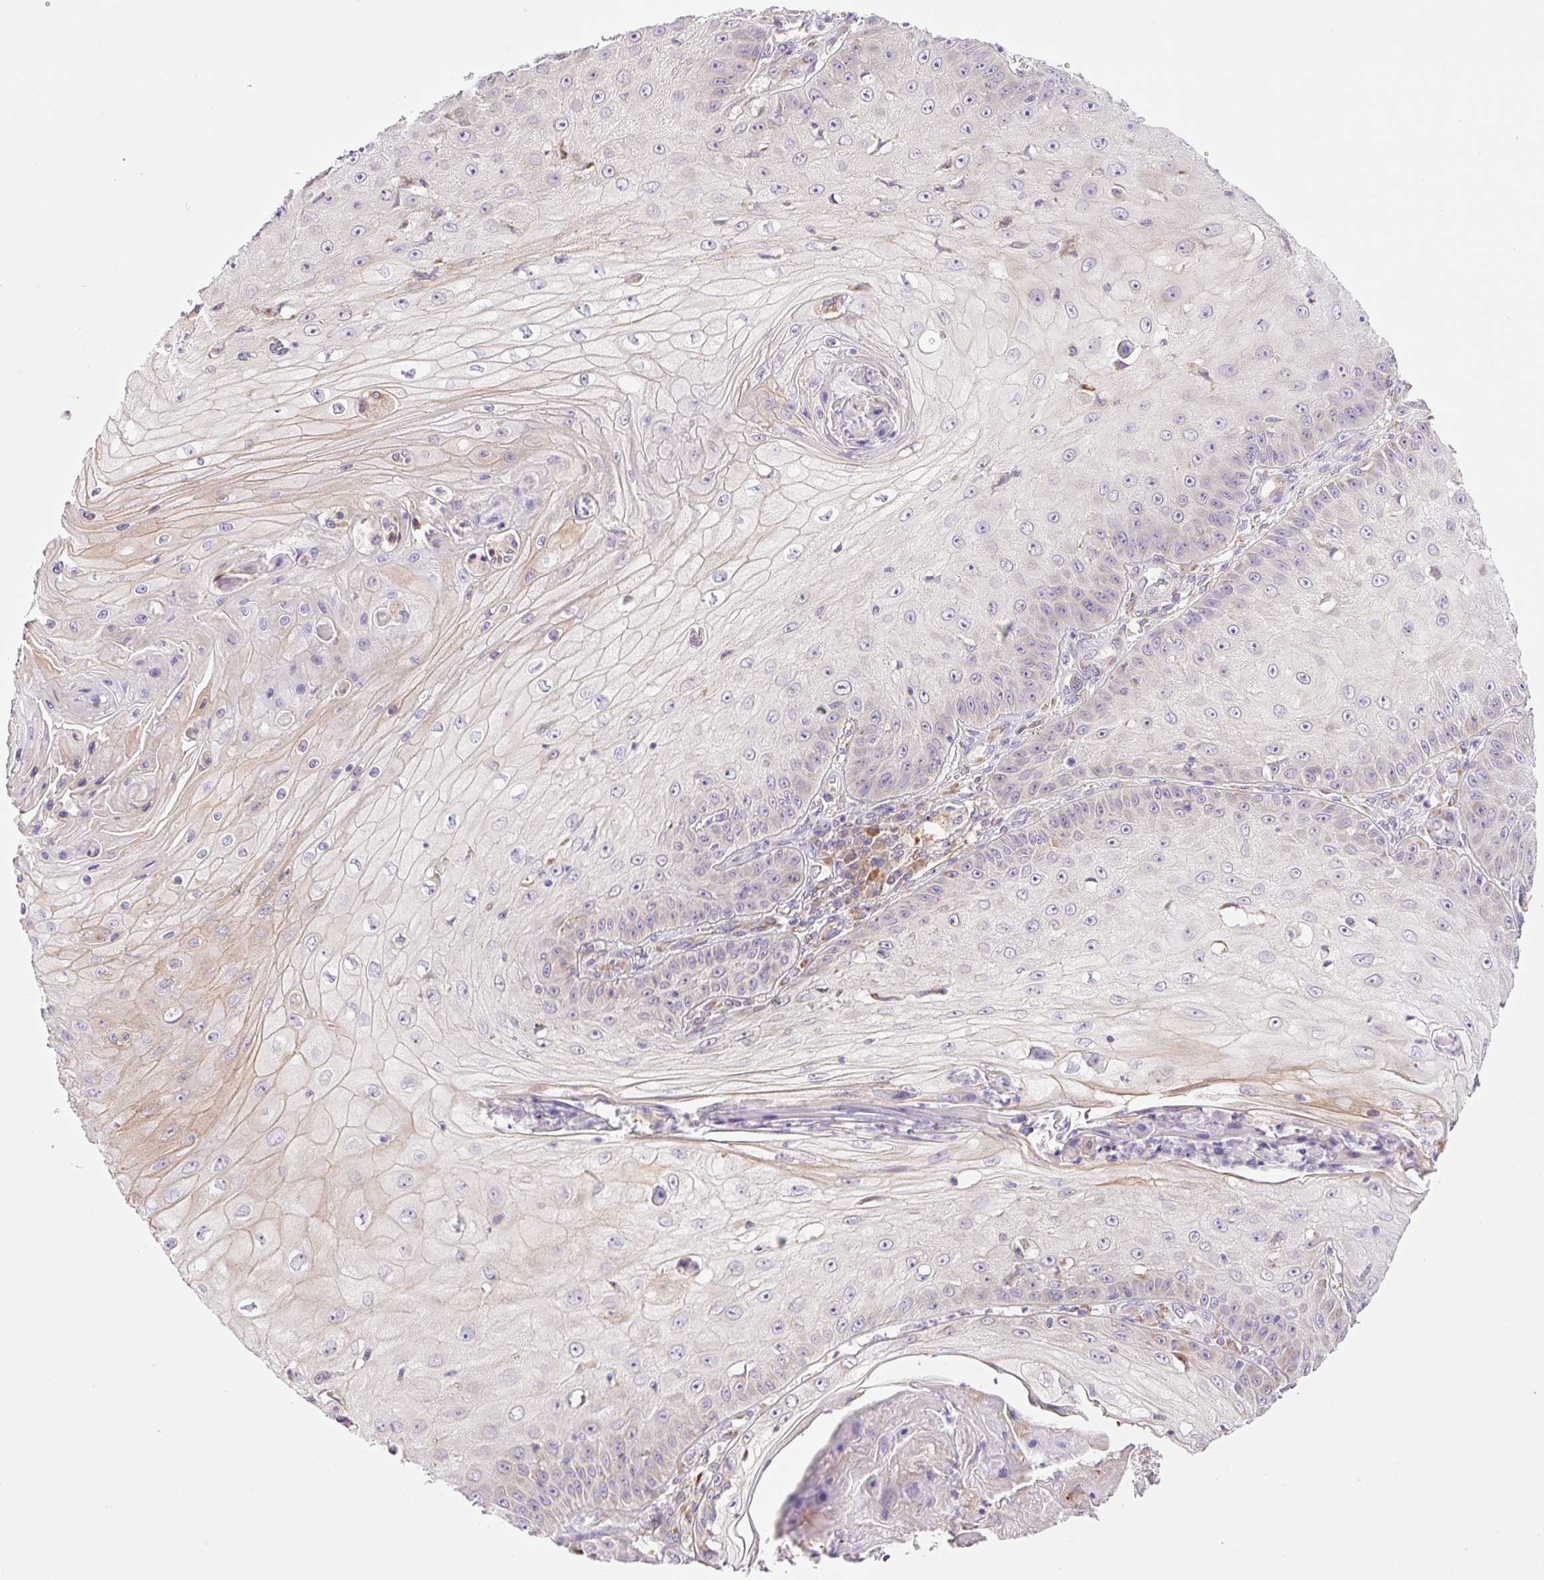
{"staining": {"intensity": "weak", "quantity": "<25%", "location": "cytoplasmic/membranous"}, "tissue": "skin cancer", "cell_type": "Tumor cells", "image_type": "cancer", "snomed": [{"axis": "morphology", "description": "Squamous cell carcinoma, NOS"}, {"axis": "topography", "description": "Skin"}], "caption": "This is an immunohistochemistry (IHC) photomicrograph of skin cancer (squamous cell carcinoma). There is no staining in tumor cells.", "gene": "POFUT1", "patient": {"sex": "male", "age": 70}}